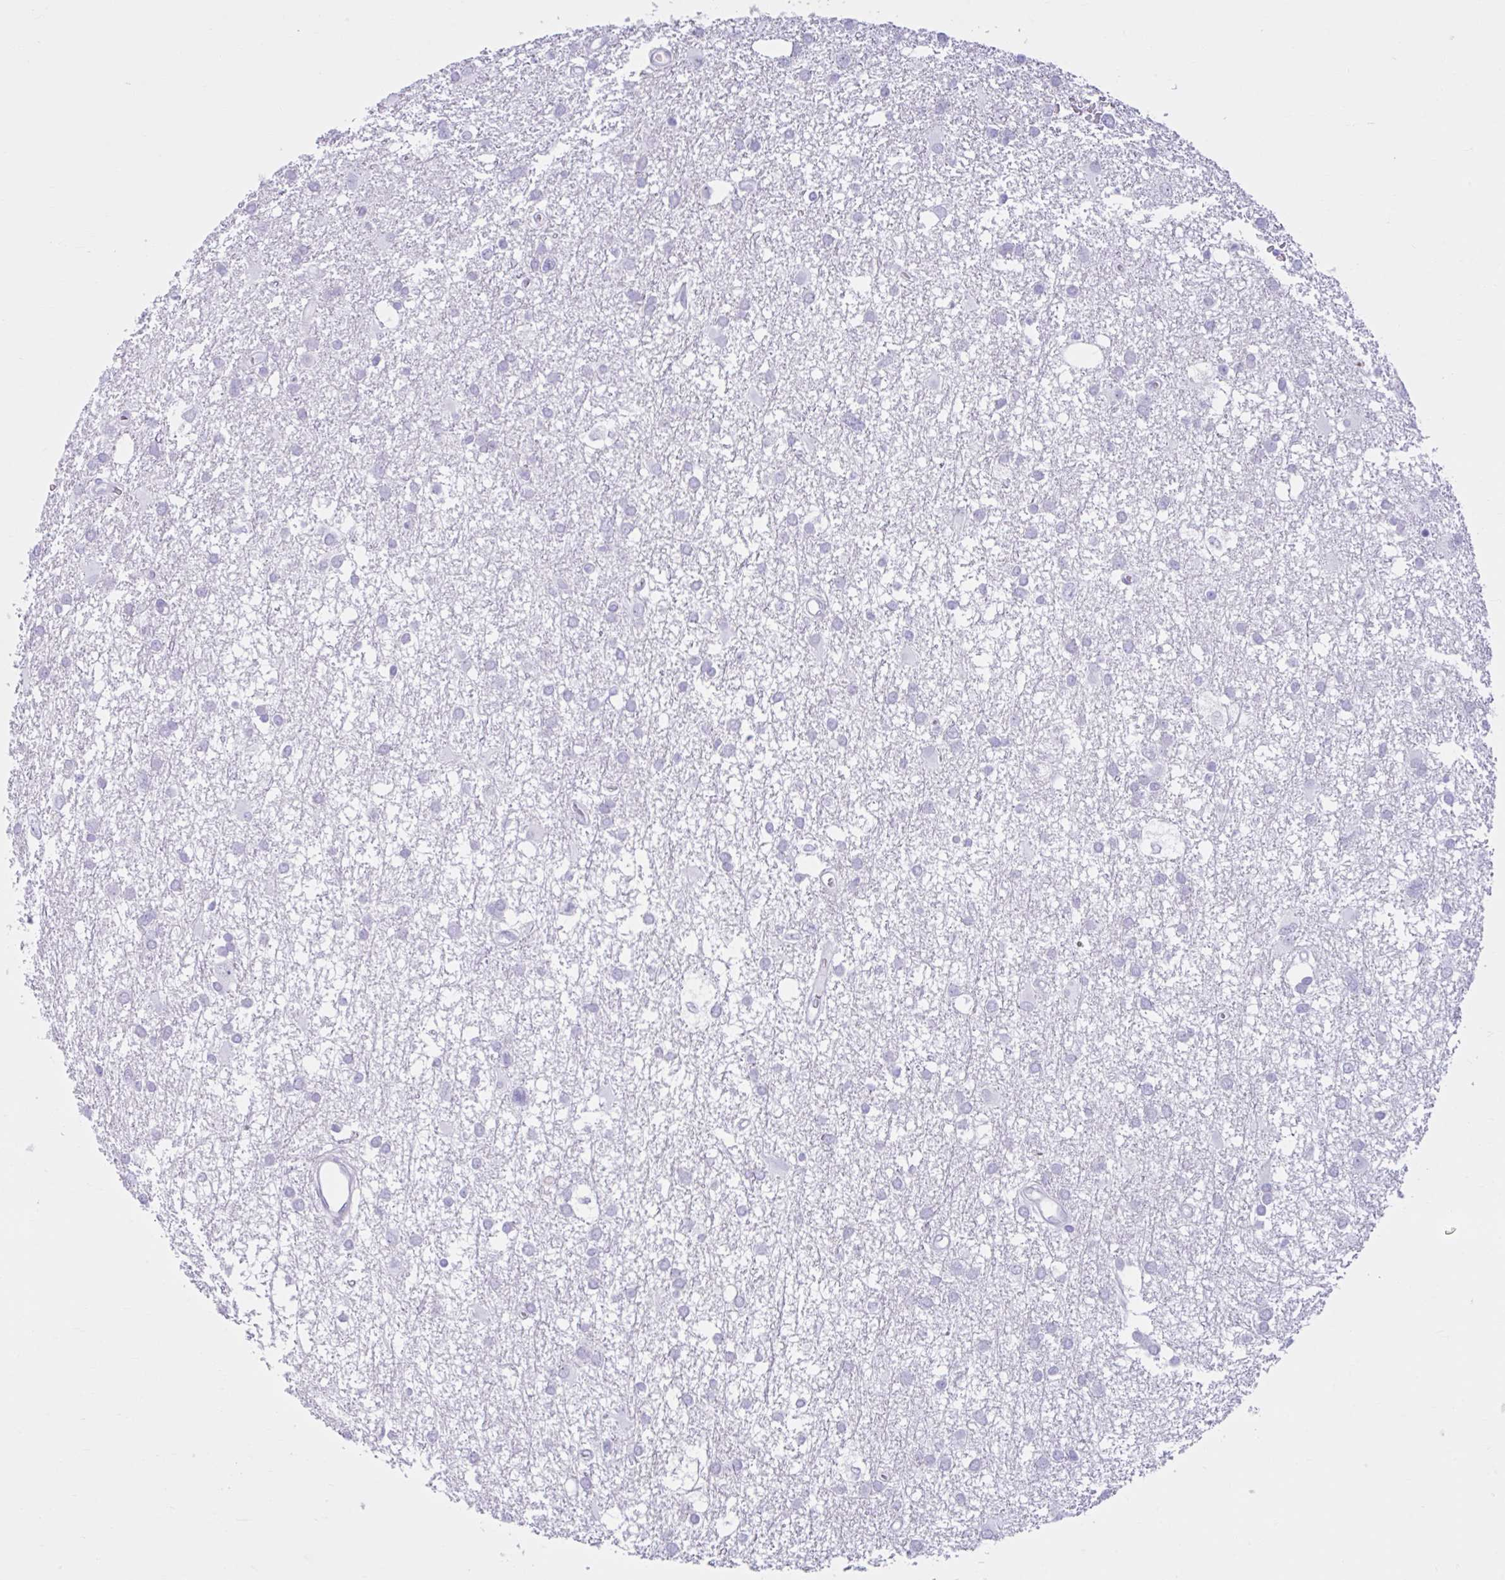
{"staining": {"intensity": "negative", "quantity": "none", "location": "none"}, "tissue": "glioma", "cell_type": "Tumor cells", "image_type": "cancer", "snomed": [{"axis": "morphology", "description": "Glioma, malignant, High grade"}, {"axis": "topography", "description": "Brain"}], "caption": "Malignant glioma (high-grade) stained for a protein using immunohistochemistry exhibits no staining tumor cells.", "gene": "CEP120", "patient": {"sex": "male", "age": 61}}